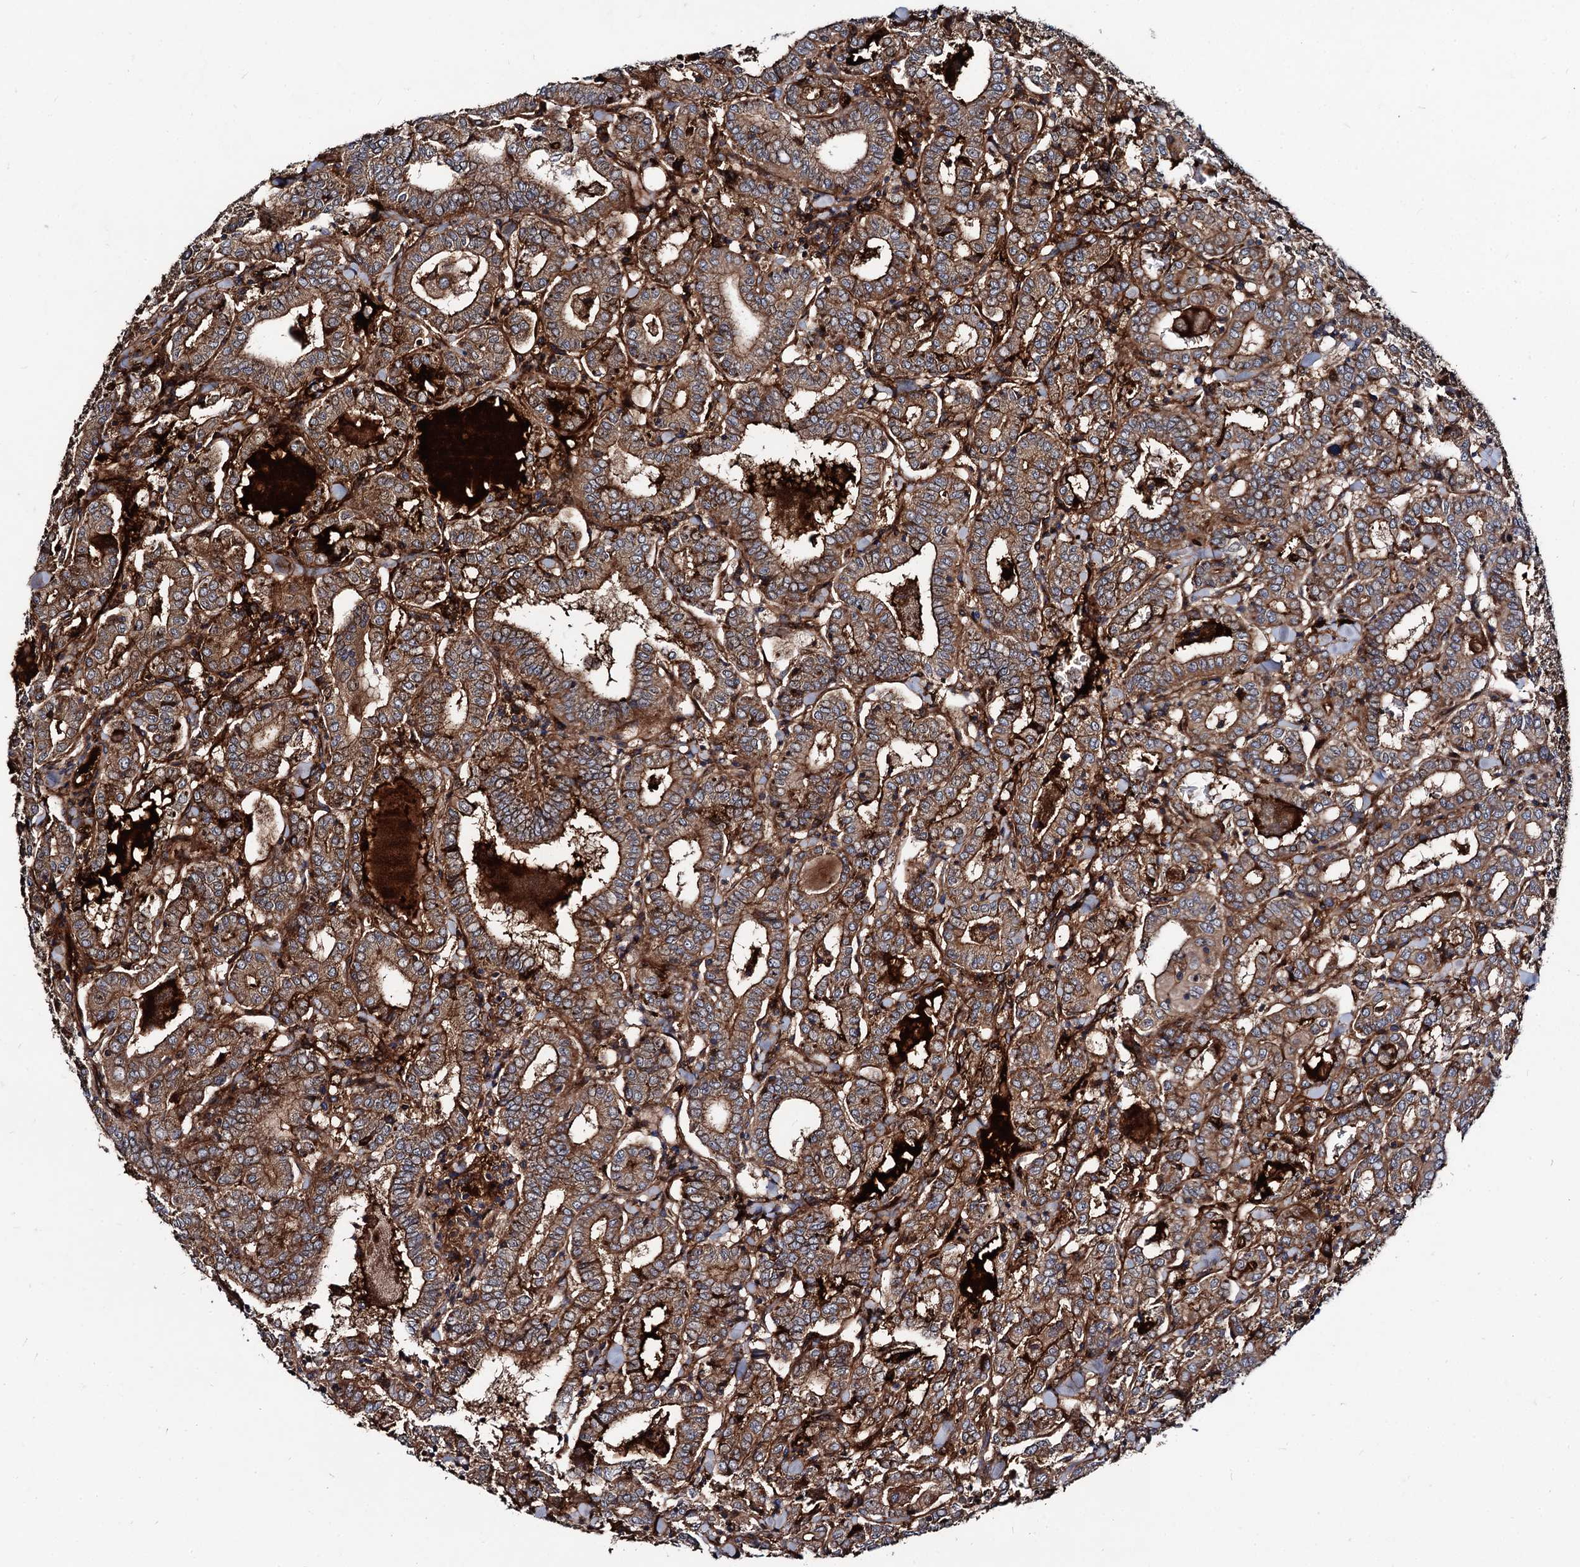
{"staining": {"intensity": "moderate", "quantity": ">75%", "location": "cytoplasmic/membranous"}, "tissue": "thyroid cancer", "cell_type": "Tumor cells", "image_type": "cancer", "snomed": [{"axis": "morphology", "description": "Papillary adenocarcinoma, NOS"}, {"axis": "topography", "description": "Thyroid gland"}], "caption": "The image displays immunohistochemical staining of thyroid cancer (papillary adenocarcinoma). There is moderate cytoplasmic/membranous positivity is present in approximately >75% of tumor cells. The staining was performed using DAB to visualize the protein expression in brown, while the nuclei were stained in blue with hematoxylin (Magnification: 20x).", "gene": "KXD1", "patient": {"sex": "female", "age": 72}}